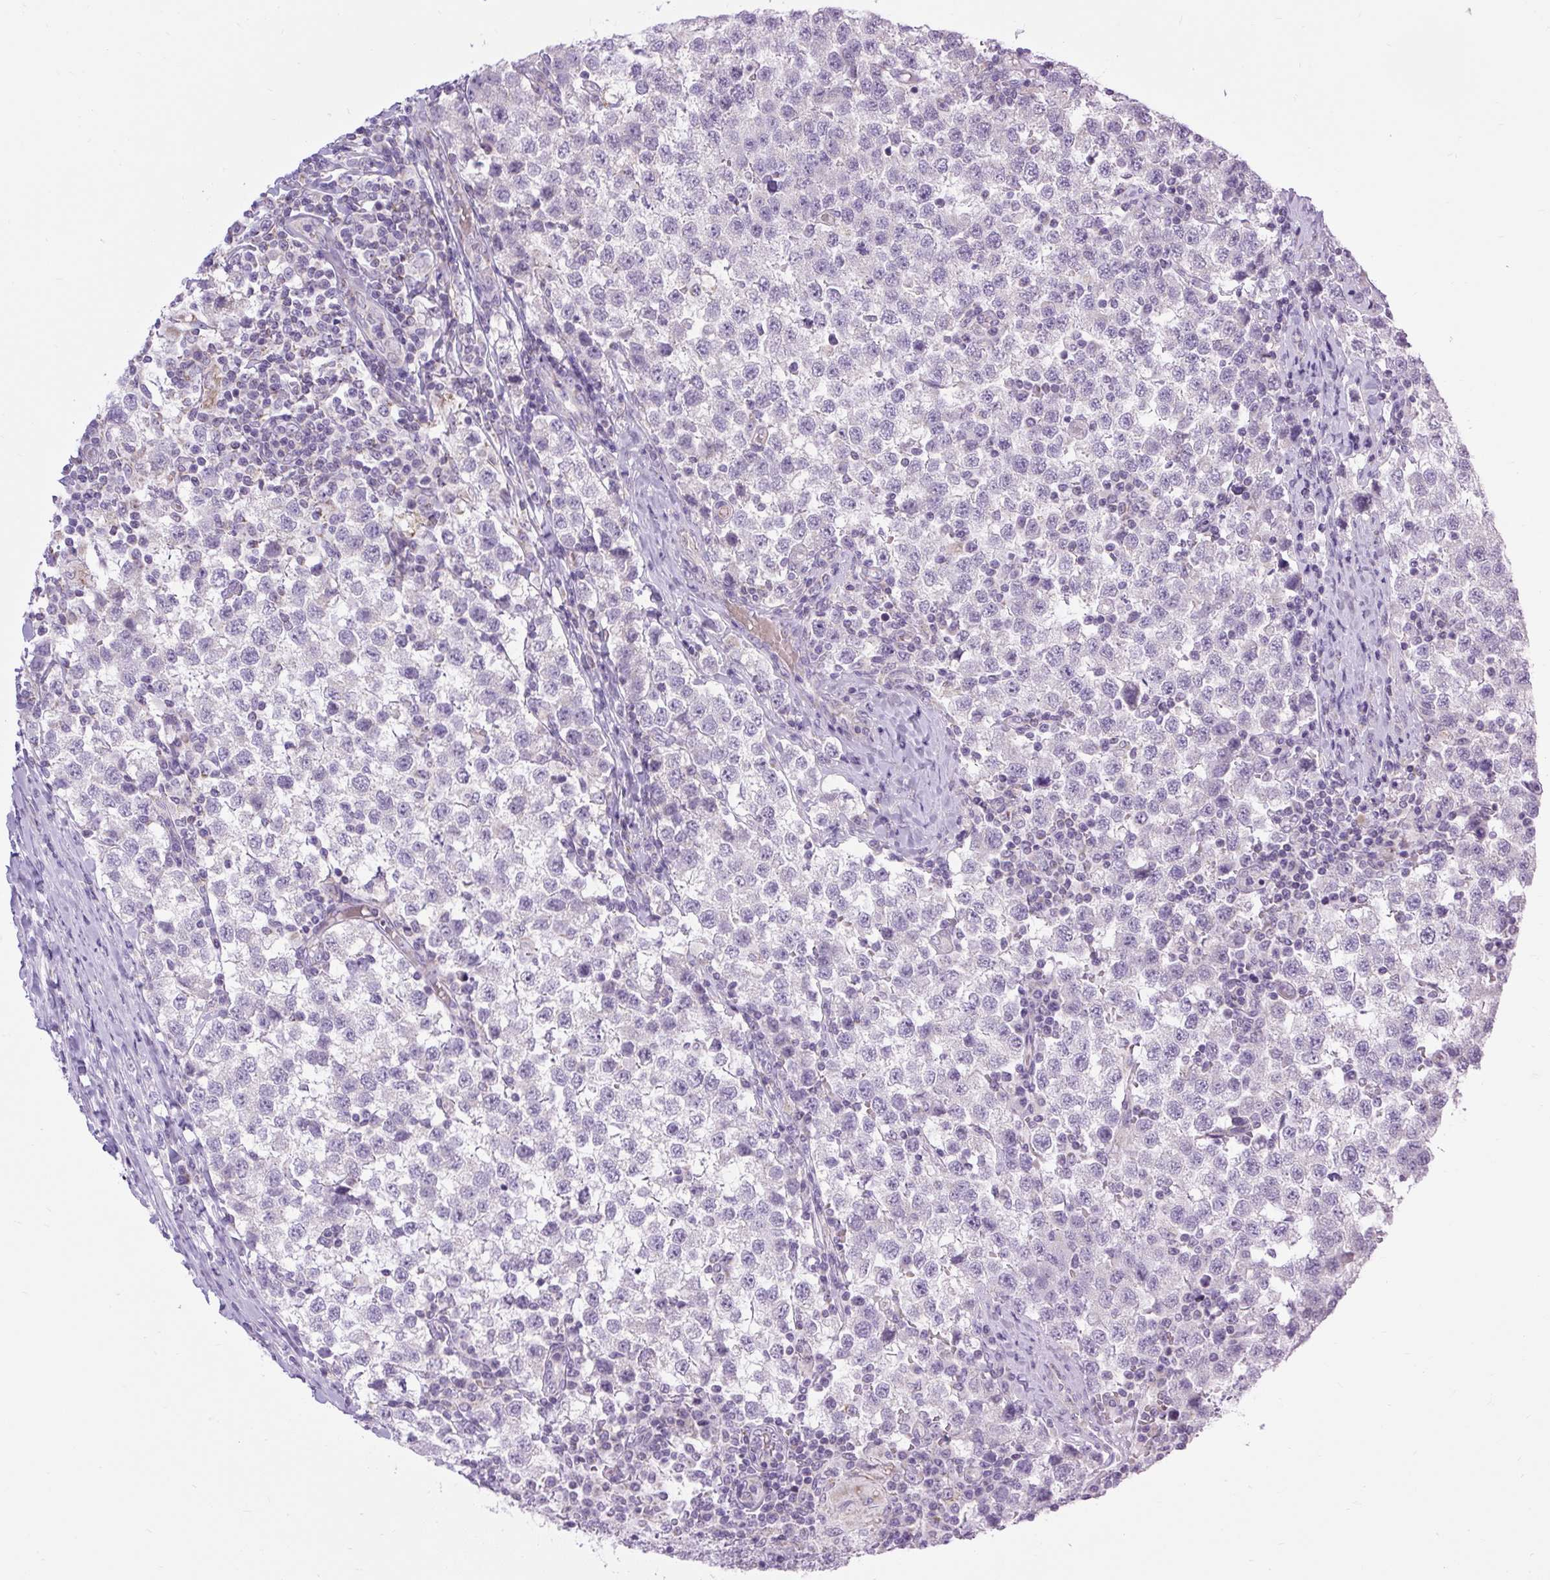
{"staining": {"intensity": "negative", "quantity": "none", "location": "none"}, "tissue": "testis cancer", "cell_type": "Tumor cells", "image_type": "cancer", "snomed": [{"axis": "morphology", "description": "Seminoma, NOS"}, {"axis": "topography", "description": "Testis"}], "caption": "Tumor cells are negative for brown protein staining in testis cancer (seminoma). The staining is performed using DAB (3,3'-diaminobenzidine) brown chromogen with nuclei counter-stained in using hematoxylin.", "gene": "RNASE10", "patient": {"sex": "male", "age": 34}}